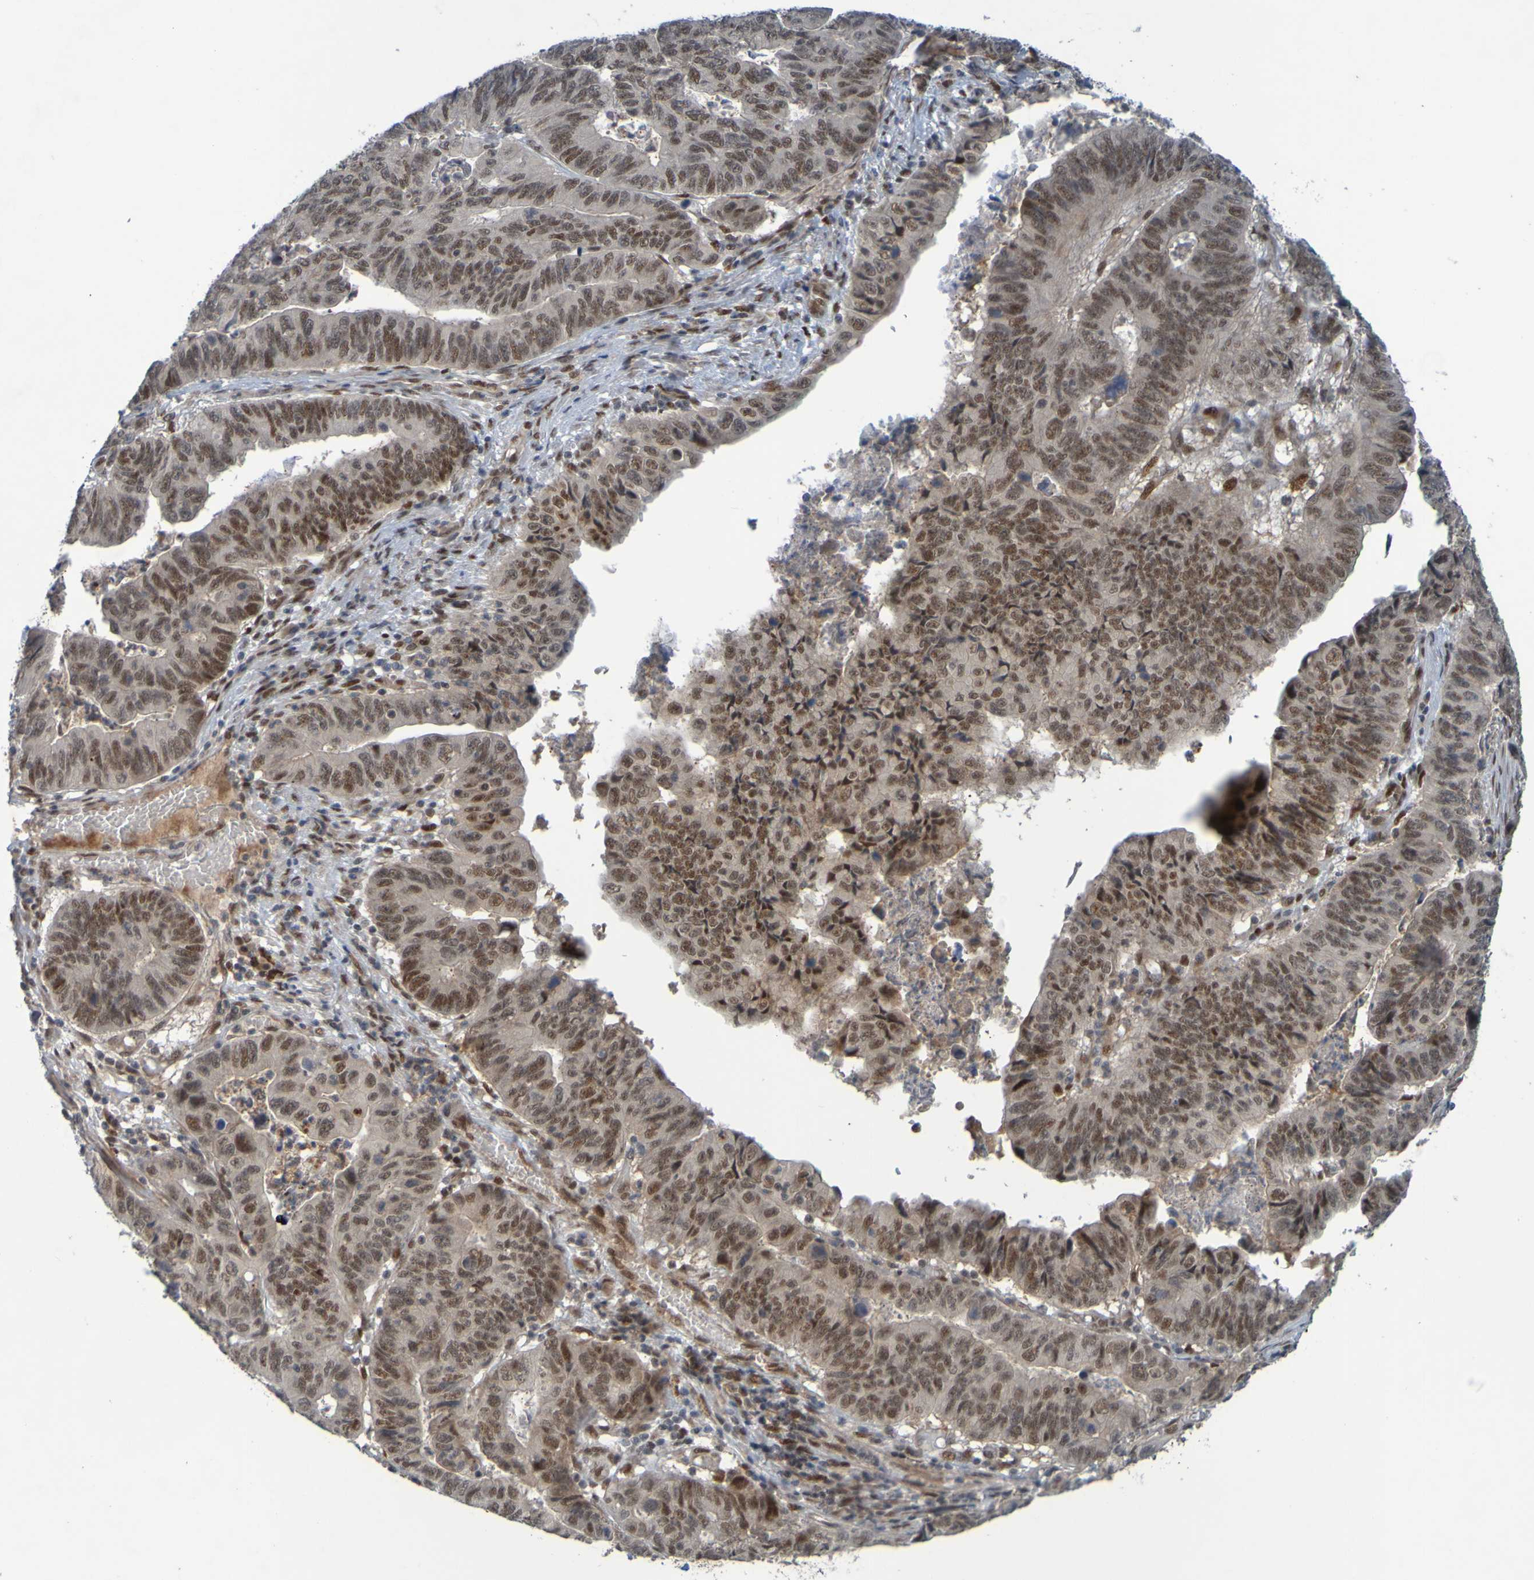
{"staining": {"intensity": "moderate", "quantity": ">75%", "location": "nuclear"}, "tissue": "stomach cancer", "cell_type": "Tumor cells", "image_type": "cancer", "snomed": [{"axis": "morphology", "description": "Adenocarcinoma, NOS"}, {"axis": "topography", "description": "Stomach, lower"}], "caption": "An image of stomach cancer (adenocarcinoma) stained for a protein displays moderate nuclear brown staining in tumor cells. (Brightfield microscopy of DAB IHC at high magnification).", "gene": "MCPH1", "patient": {"sex": "male", "age": 77}}